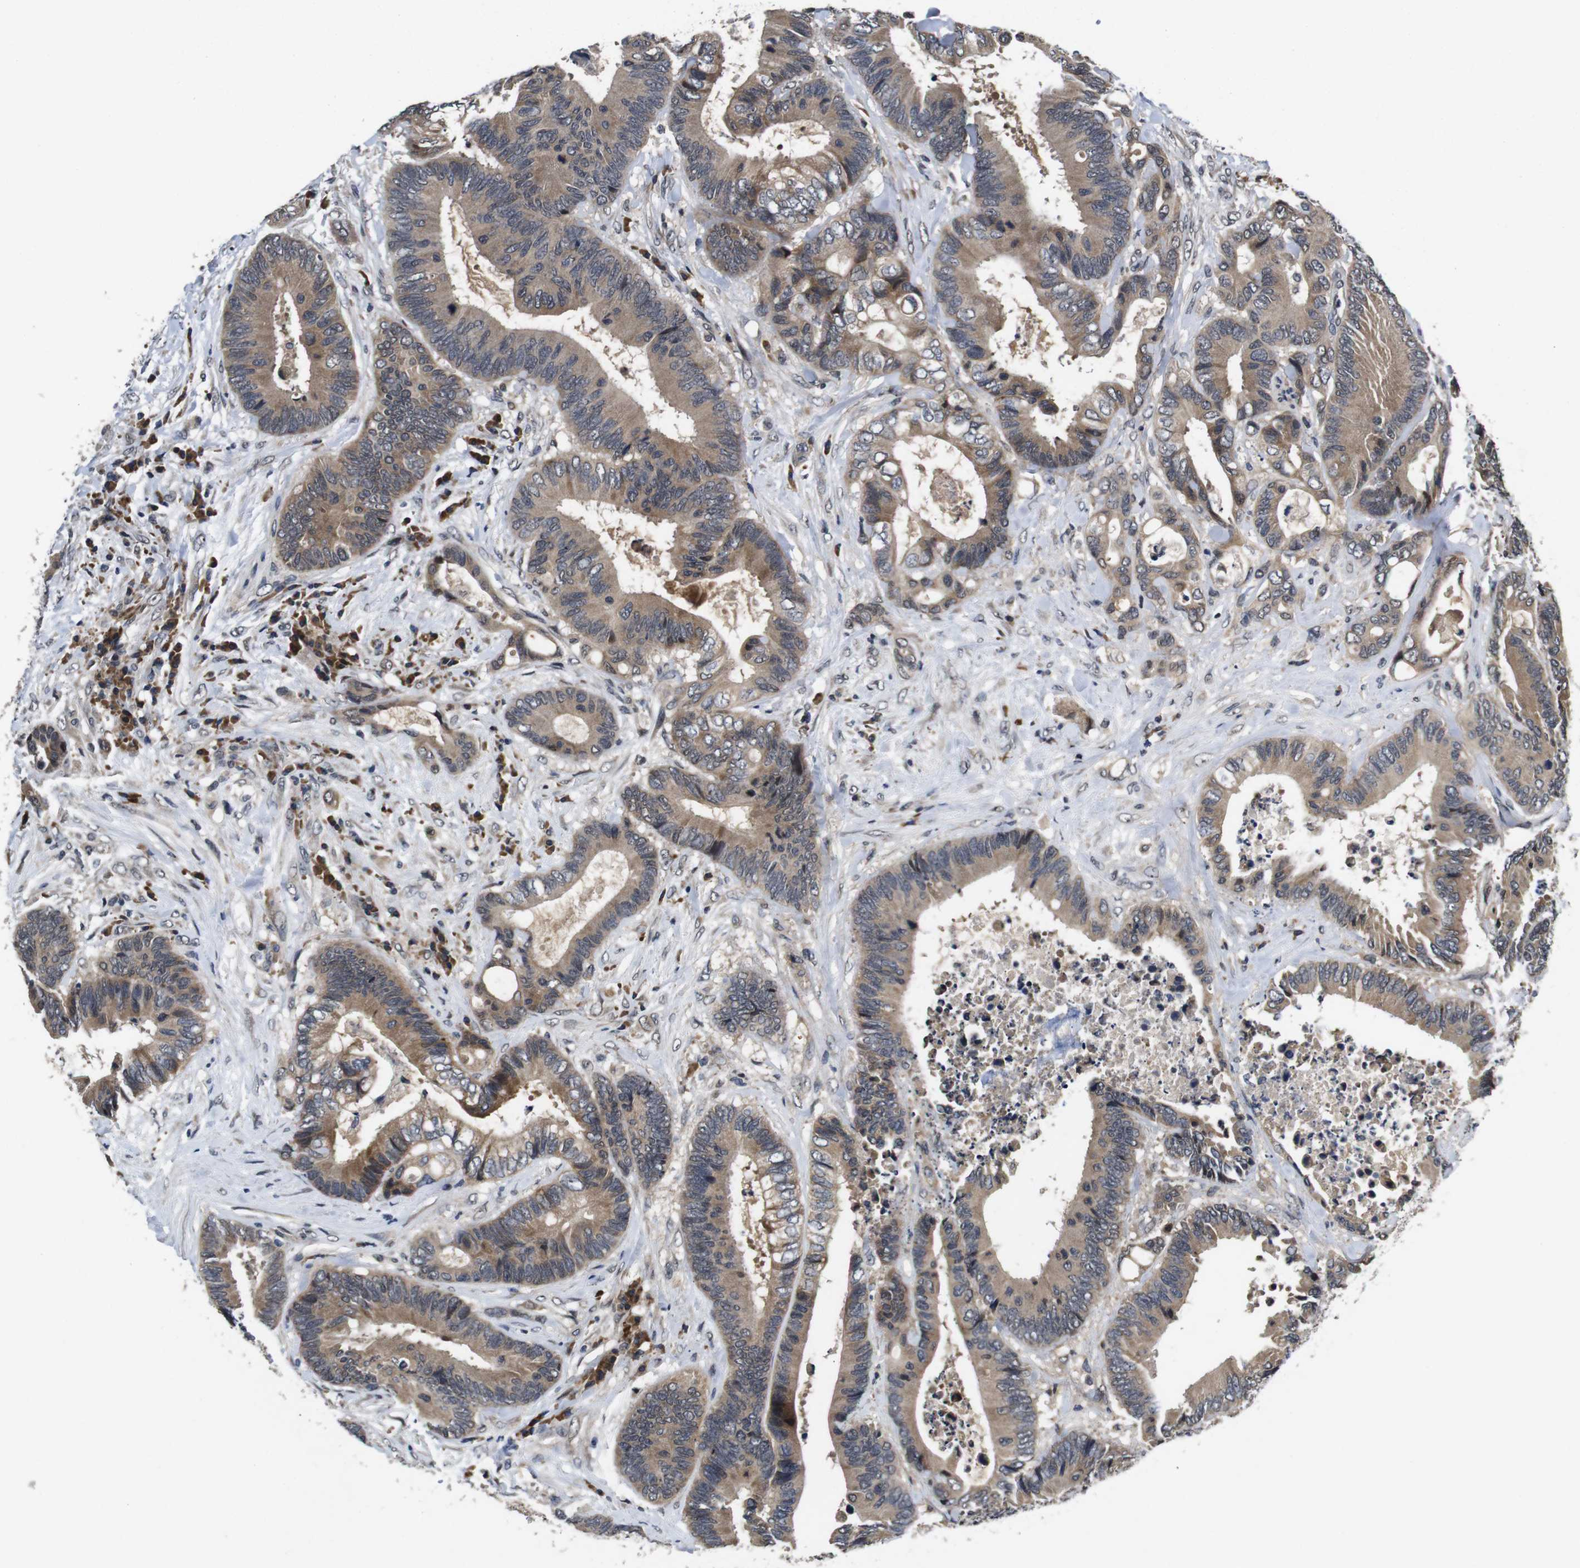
{"staining": {"intensity": "moderate", "quantity": ">75%", "location": "cytoplasmic/membranous"}, "tissue": "colorectal cancer", "cell_type": "Tumor cells", "image_type": "cancer", "snomed": [{"axis": "morphology", "description": "Adenocarcinoma, NOS"}, {"axis": "topography", "description": "Rectum"}], "caption": "This is a micrograph of immunohistochemistry (IHC) staining of colorectal adenocarcinoma, which shows moderate staining in the cytoplasmic/membranous of tumor cells.", "gene": "ZBTB46", "patient": {"sex": "male", "age": 55}}